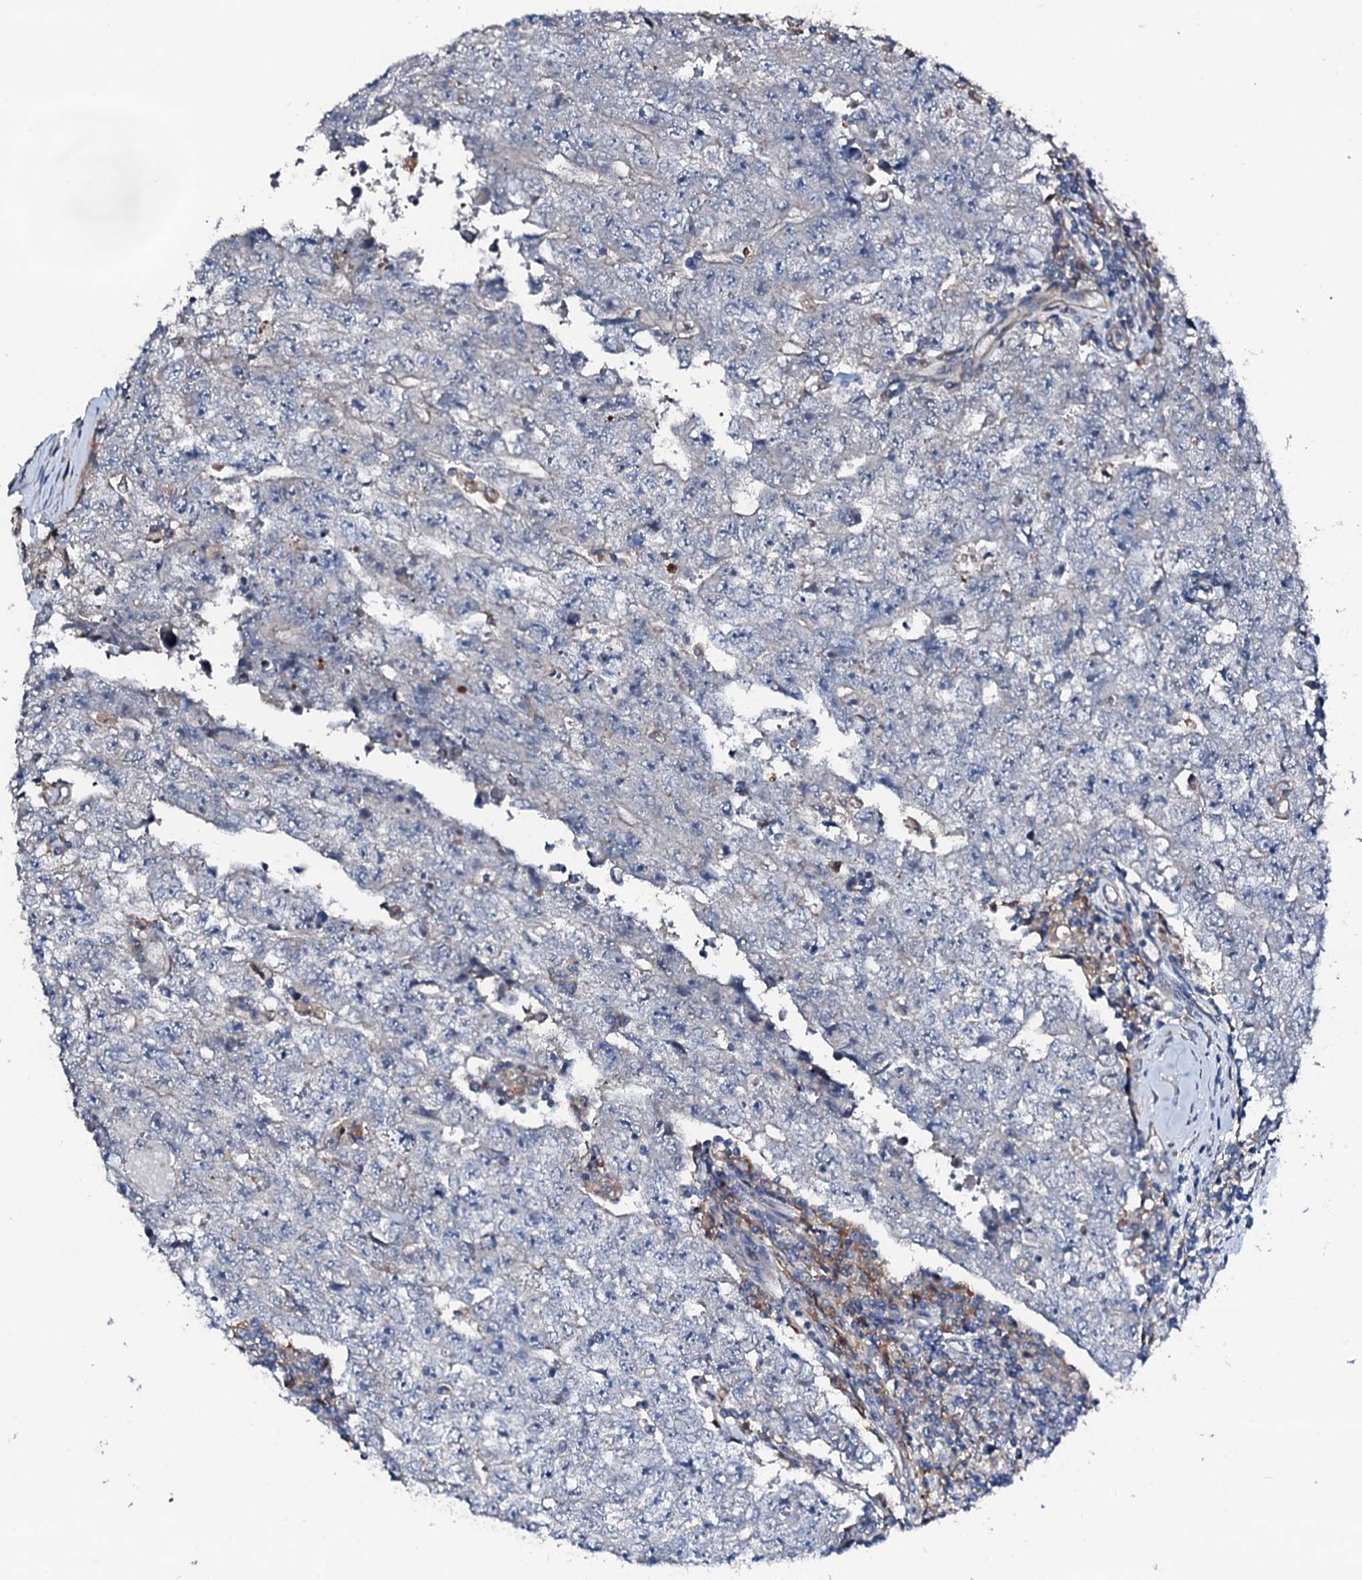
{"staining": {"intensity": "negative", "quantity": "none", "location": "none"}, "tissue": "testis cancer", "cell_type": "Tumor cells", "image_type": "cancer", "snomed": [{"axis": "morphology", "description": "Carcinoma, Embryonal, NOS"}, {"axis": "topography", "description": "Testis"}], "caption": "The IHC image has no significant expression in tumor cells of embryonal carcinoma (testis) tissue. Brightfield microscopy of immunohistochemistry stained with DAB (brown) and hematoxylin (blue), captured at high magnification.", "gene": "TRAFD1", "patient": {"sex": "male", "age": 17}}